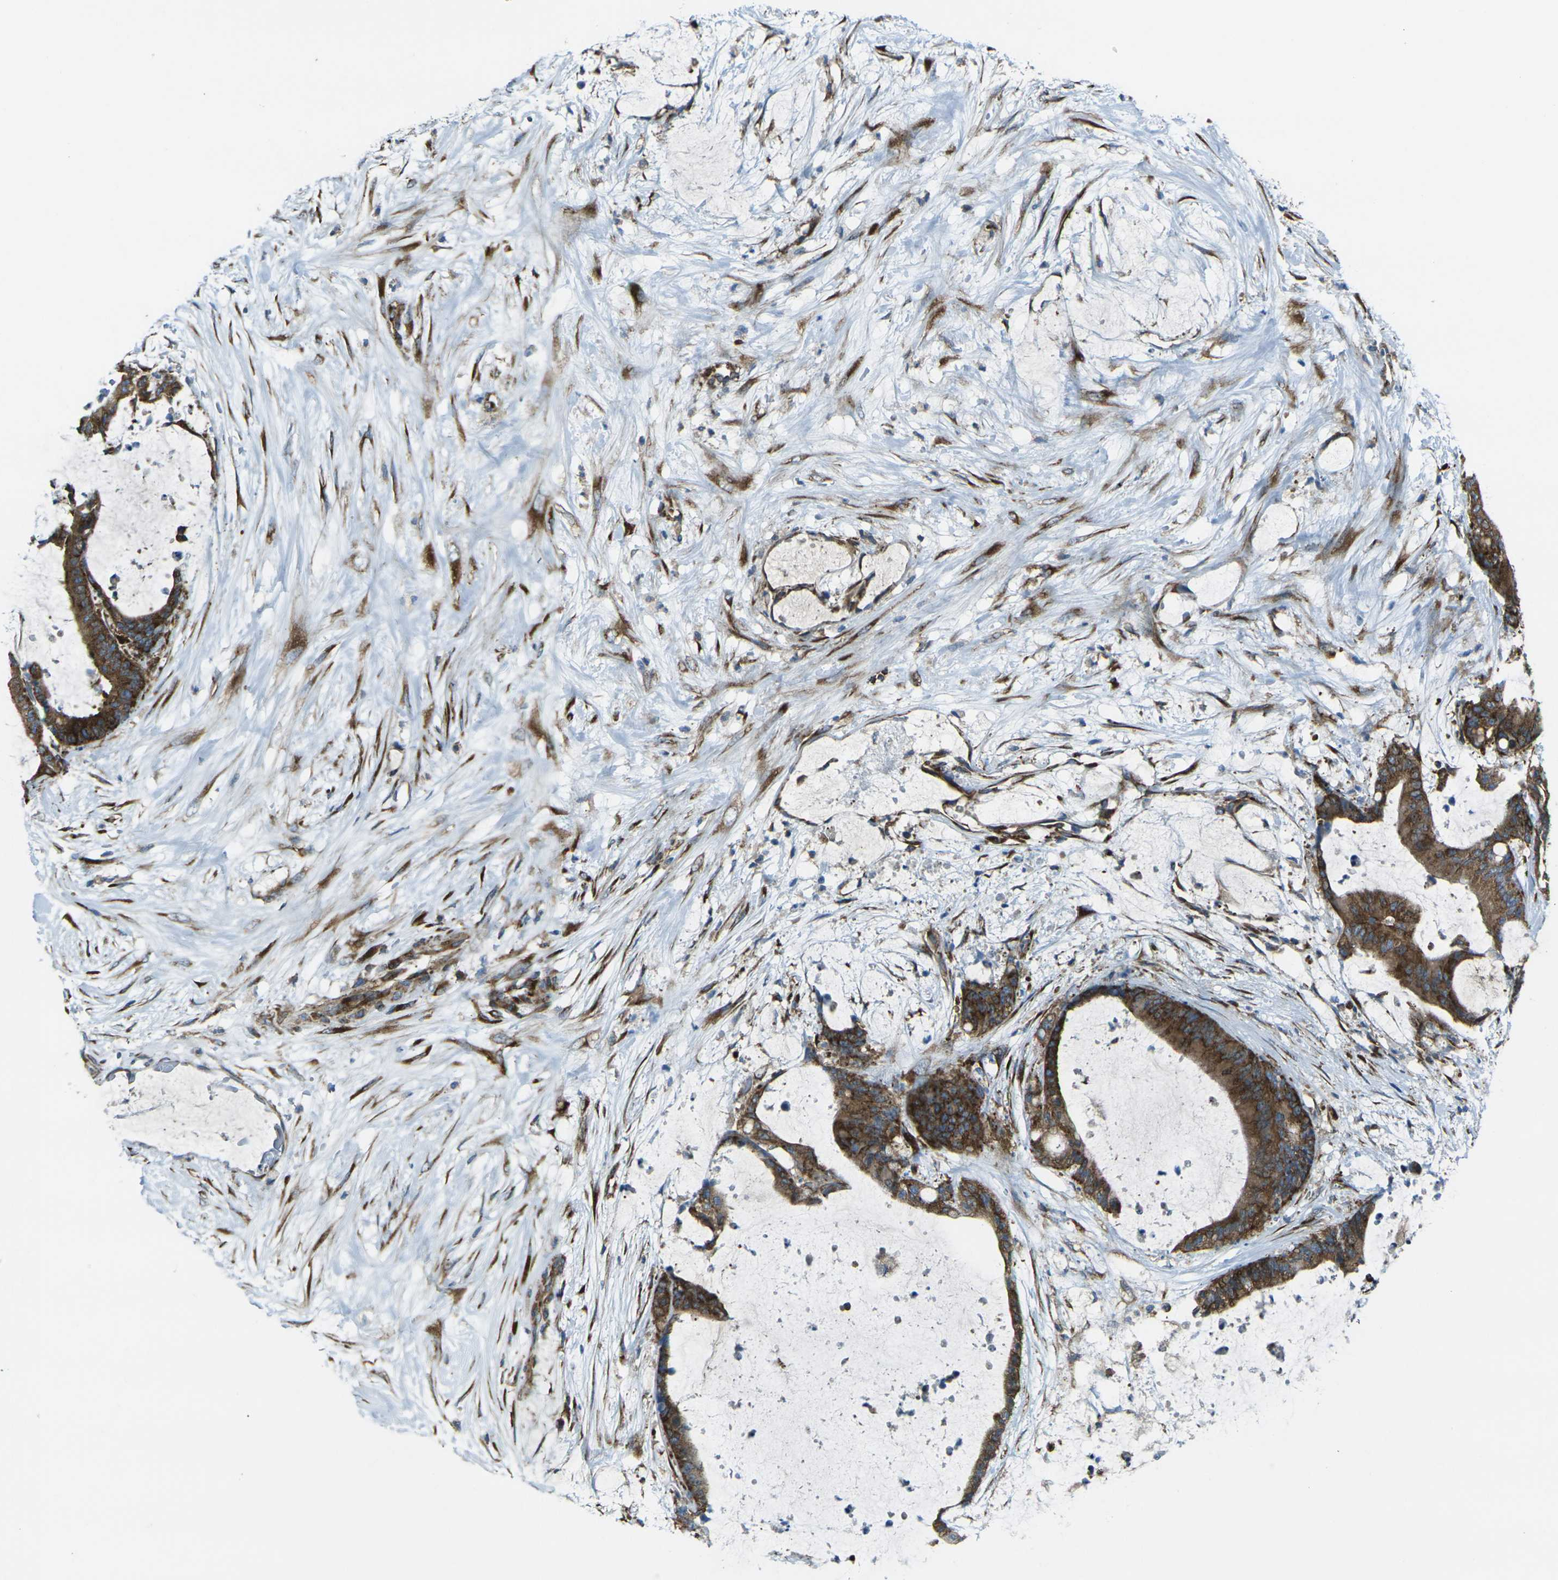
{"staining": {"intensity": "strong", "quantity": ">75%", "location": "cytoplasmic/membranous"}, "tissue": "liver cancer", "cell_type": "Tumor cells", "image_type": "cancer", "snomed": [{"axis": "morphology", "description": "Cholangiocarcinoma"}, {"axis": "topography", "description": "Liver"}], "caption": "Immunohistochemistry (IHC) of liver cancer exhibits high levels of strong cytoplasmic/membranous positivity in approximately >75% of tumor cells.", "gene": "CELSR2", "patient": {"sex": "female", "age": 73}}